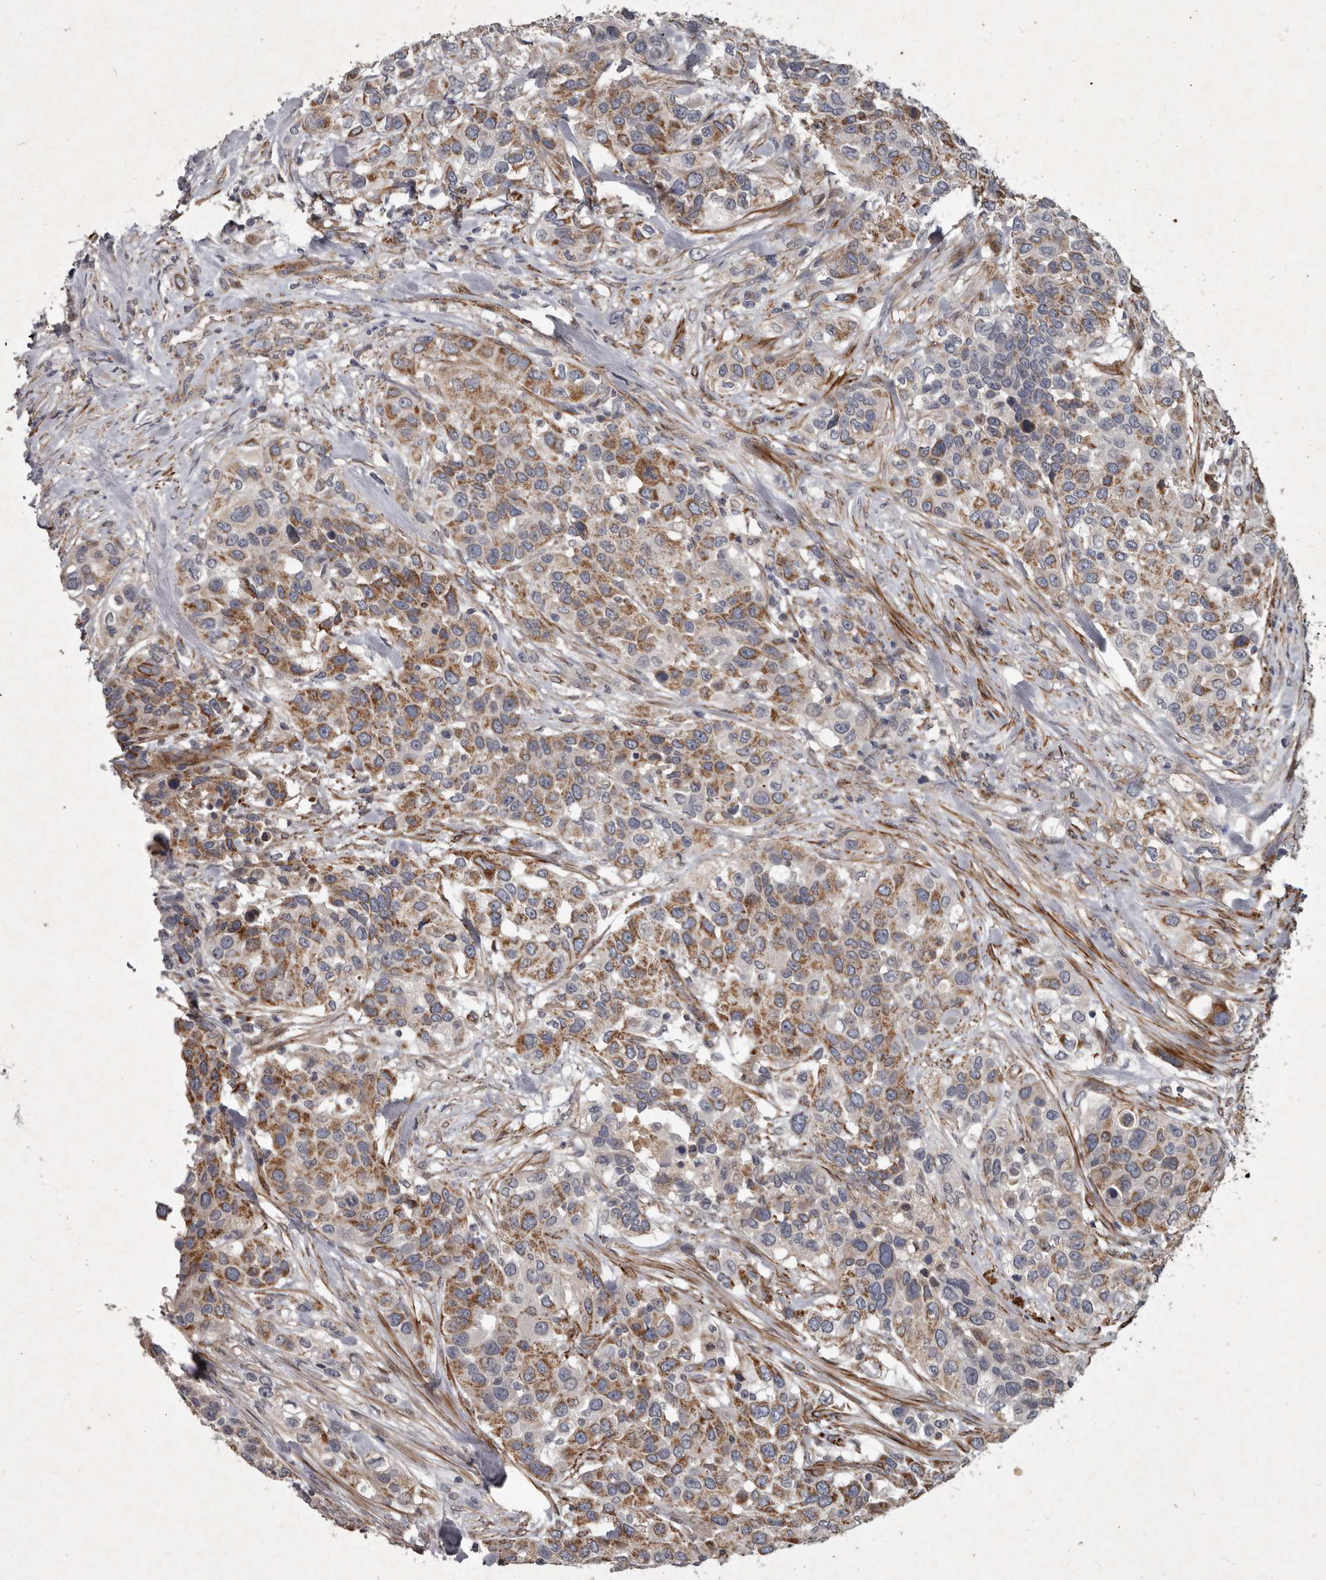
{"staining": {"intensity": "moderate", "quantity": ">75%", "location": "cytoplasmic/membranous"}, "tissue": "urothelial cancer", "cell_type": "Tumor cells", "image_type": "cancer", "snomed": [{"axis": "morphology", "description": "Urothelial carcinoma, High grade"}, {"axis": "topography", "description": "Urinary bladder"}], "caption": "Approximately >75% of tumor cells in high-grade urothelial carcinoma show moderate cytoplasmic/membranous protein positivity as visualized by brown immunohistochemical staining.", "gene": "MRPS15", "patient": {"sex": "female", "age": 80}}